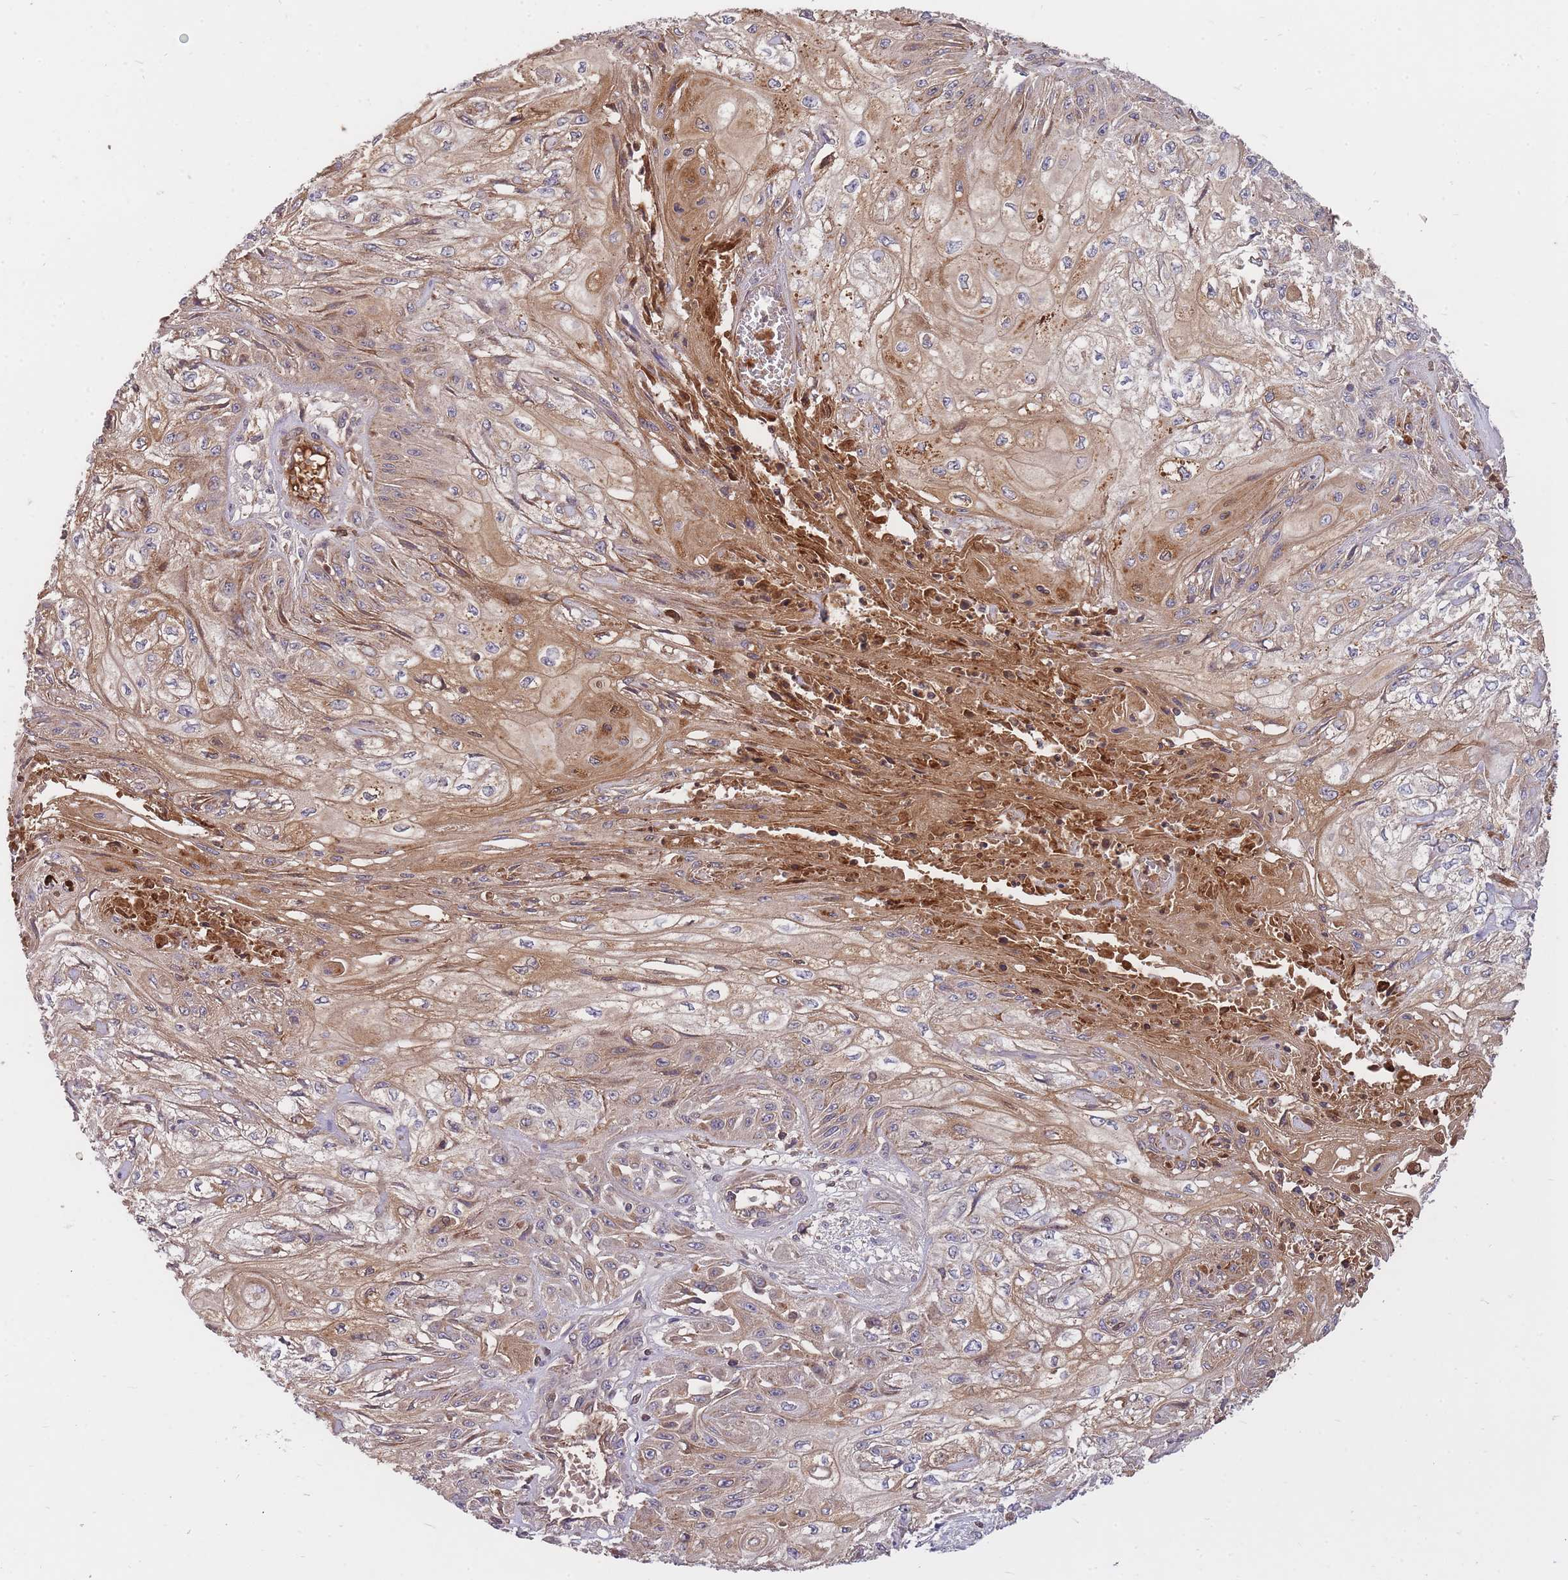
{"staining": {"intensity": "weak", "quantity": ">75%", "location": "cytoplasmic/membranous"}, "tissue": "skin cancer", "cell_type": "Tumor cells", "image_type": "cancer", "snomed": [{"axis": "morphology", "description": "Squamous cell carcinoma, NOS"}, {"axis": "morphology", "description": "Squamous cell carcinoma, metastatic, NOS"}, {"axis": "topography", "description": "Skin"}, {"axis": "topography", "description": "Lymph node"}], "caption": "Skin cancer (squamous cell carcinoma) stained with a protein marker displays weak staining in tumor cells.", "gene": "RALGDS", "patient": {"sex": "male", "age": 75}}